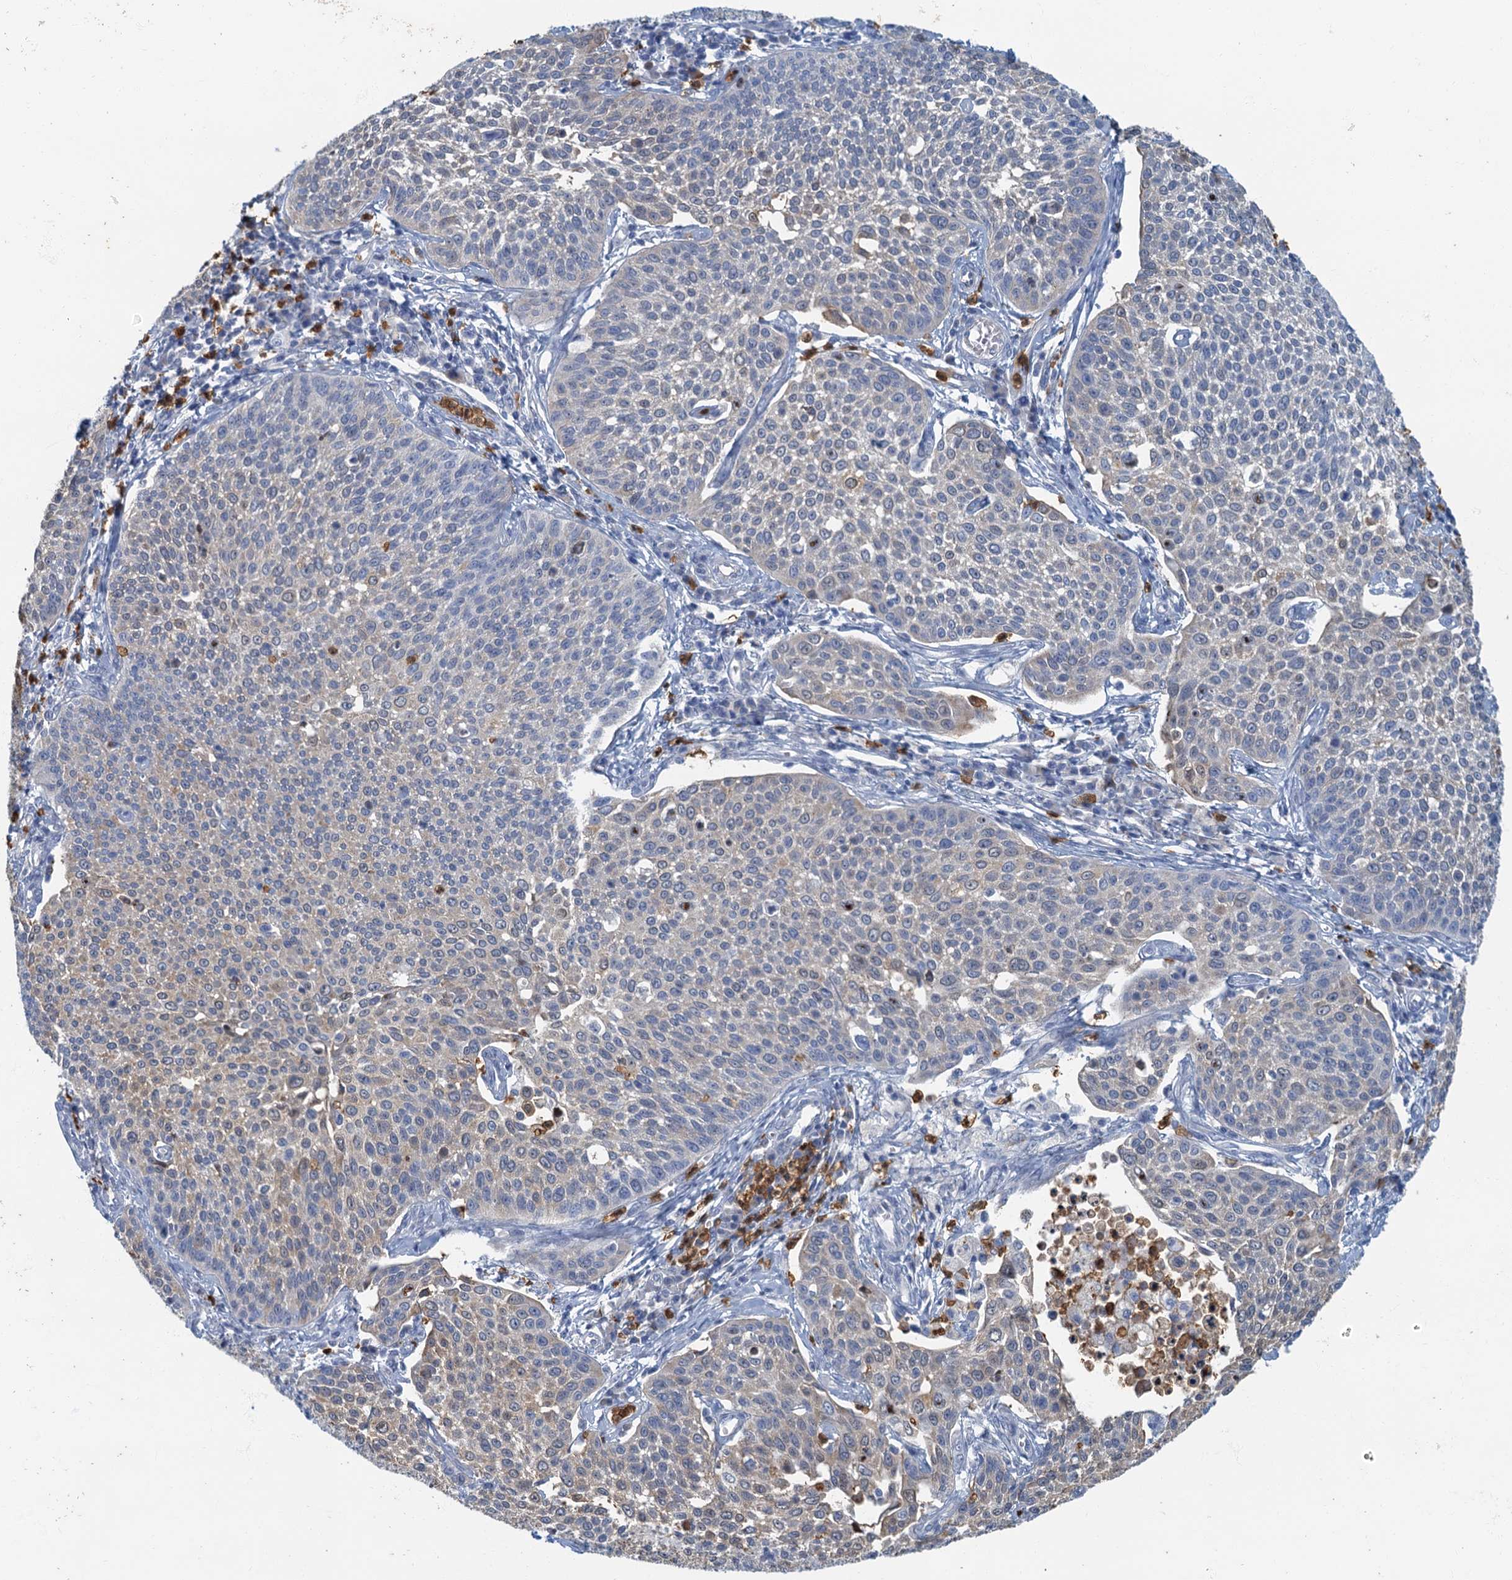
{"staining": {"intensity": "weak", "quantity": "25%-75%", "location": "cytoplasmic/membranous"}, "tissue": "cervical cancer", "cell_type": "Tumor cells", "image_type": "cancer", "snomed": [{"axis": "morphology", "description": "Squamous cell carcinoma, NOS"}, {"axis": "topography", "description": "Cervix"}], "caption": "Tumor cells demonstrate low levels of weak cytoplasmic/membranous positivity in about 25%-75% of cells in human cervical cancer (squamous cell carcinoma).", "gene": "ANKDD1A", "patient": {"sex": "female", "age": 34}}